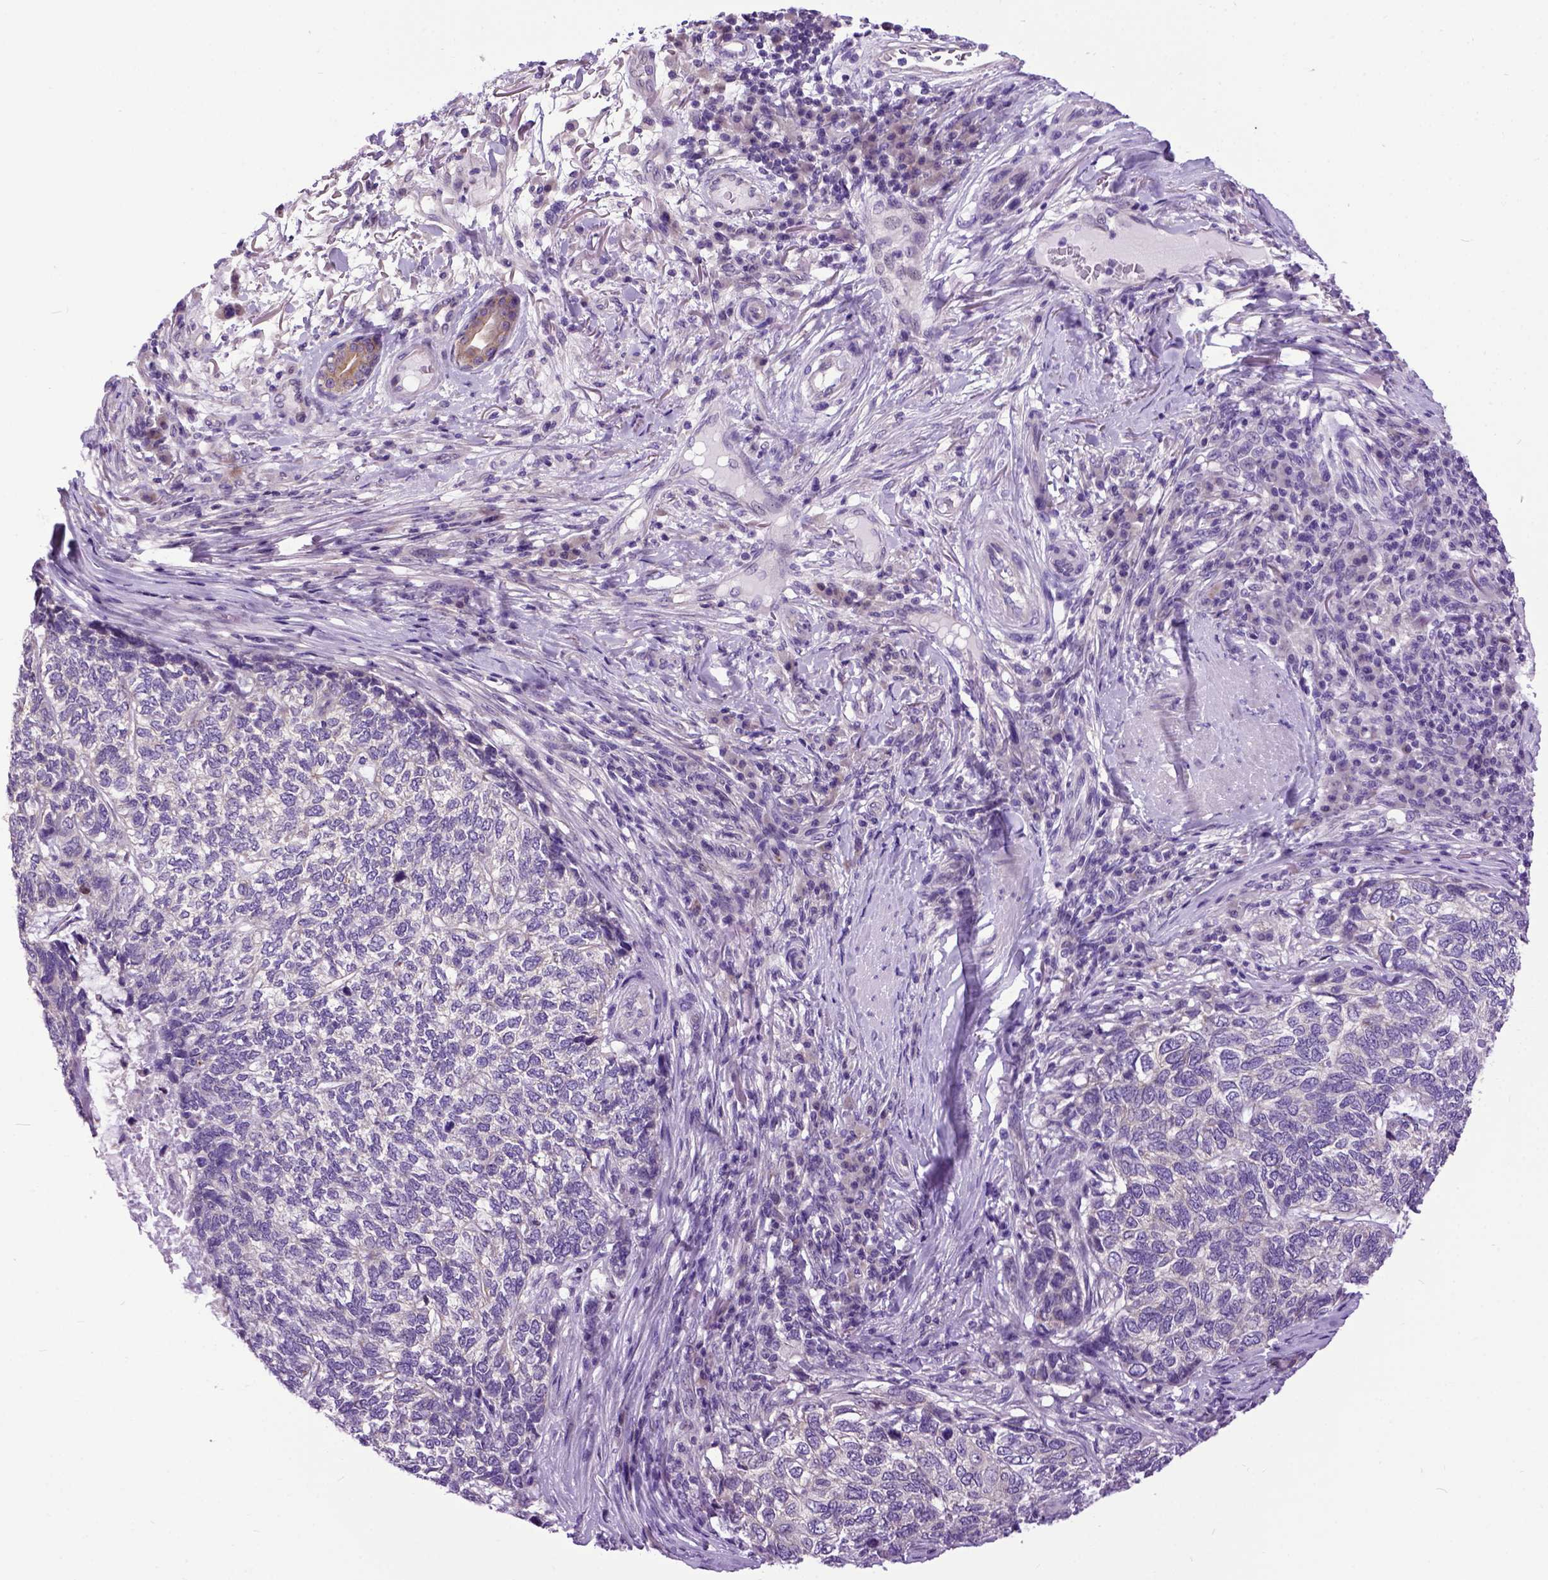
{"staining": {"intensity": "weak", "quantity": "<25%", "location": "cytoplasmic/membranous"}, "tissue": "skin cancer", "cell_type": "Tumor cells", "image_type": "cancer", "snomed": [{"axis": "morphology", "description": "Basal cell carcinoma"}, {"axis": "topography", "description": "Skin"}], "caption": "Immunohistochemical staining of skin basal cell carcinoma displays no significant staining in tumor cells. (DAB immunohistochemistry (IHC) visualized using brightfield microscopy, high magnification).", "gene": "NEK5", "patient": {"sex": "female", "age": 65}}